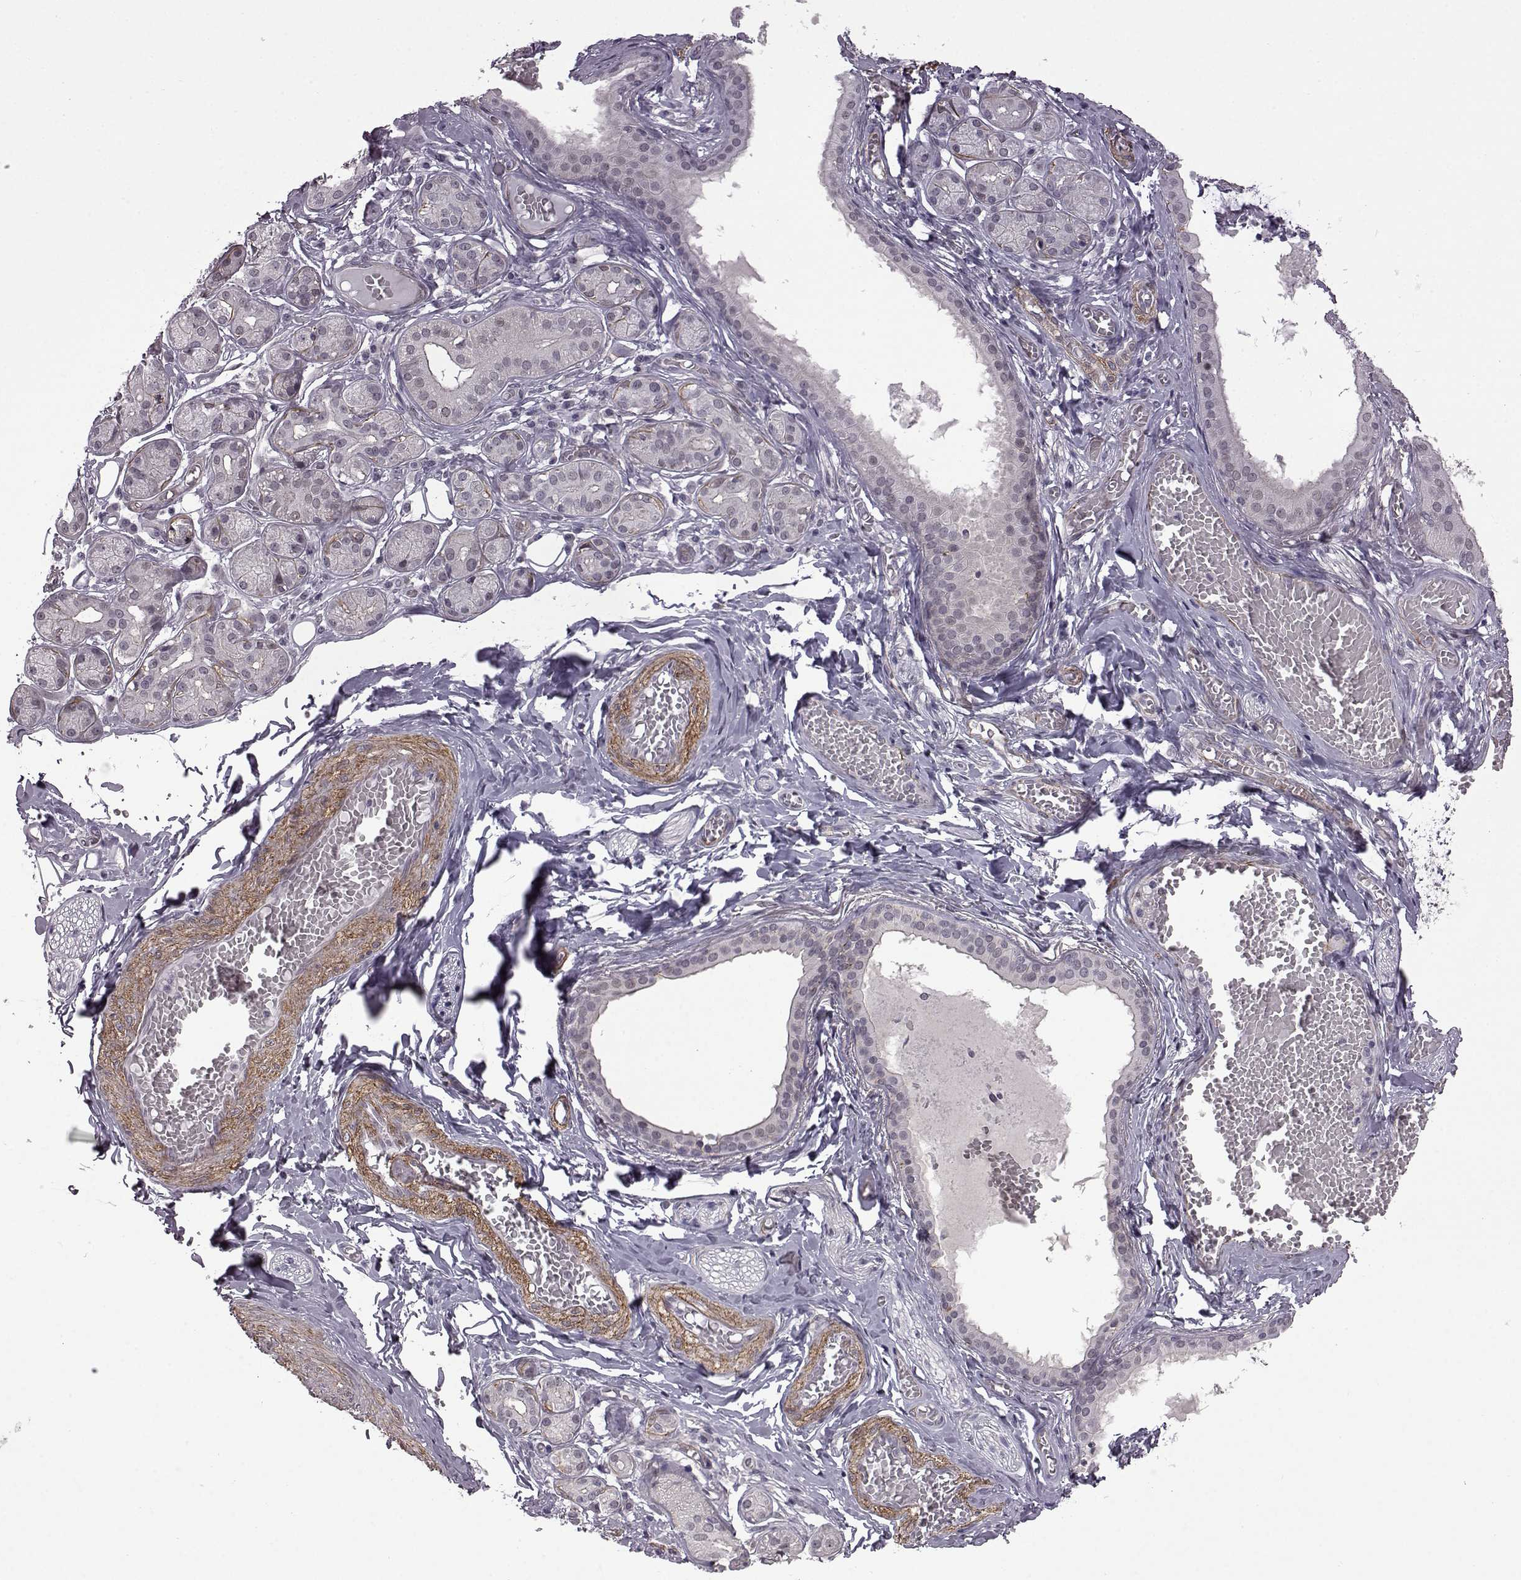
{"staining": {"intensity": "negative", "quantity": "none", "location": "none"}, "tissue": "salivary gland", "cell_type": "Glandular cells", "image_type": "normal", "snomed": [{"axis": "morphology", "description": "Normal tissue, NOS"}, {"axis": "topography", "description": "Salivary gland"}, {"axis": "topography", "description": "Peripheral nerve tissue"}], "caption": "Immunohistochemical staining of benign salivary gland reveals no significant expression in glandular cells. The staining was performed using DAB to visualize the protein expression in brown, while the nuclei were stained in blue with hematoxylin (Magnification: 20x).", "gene": "SYNPO2", "patient": {"sex": "male", "age": 71}}